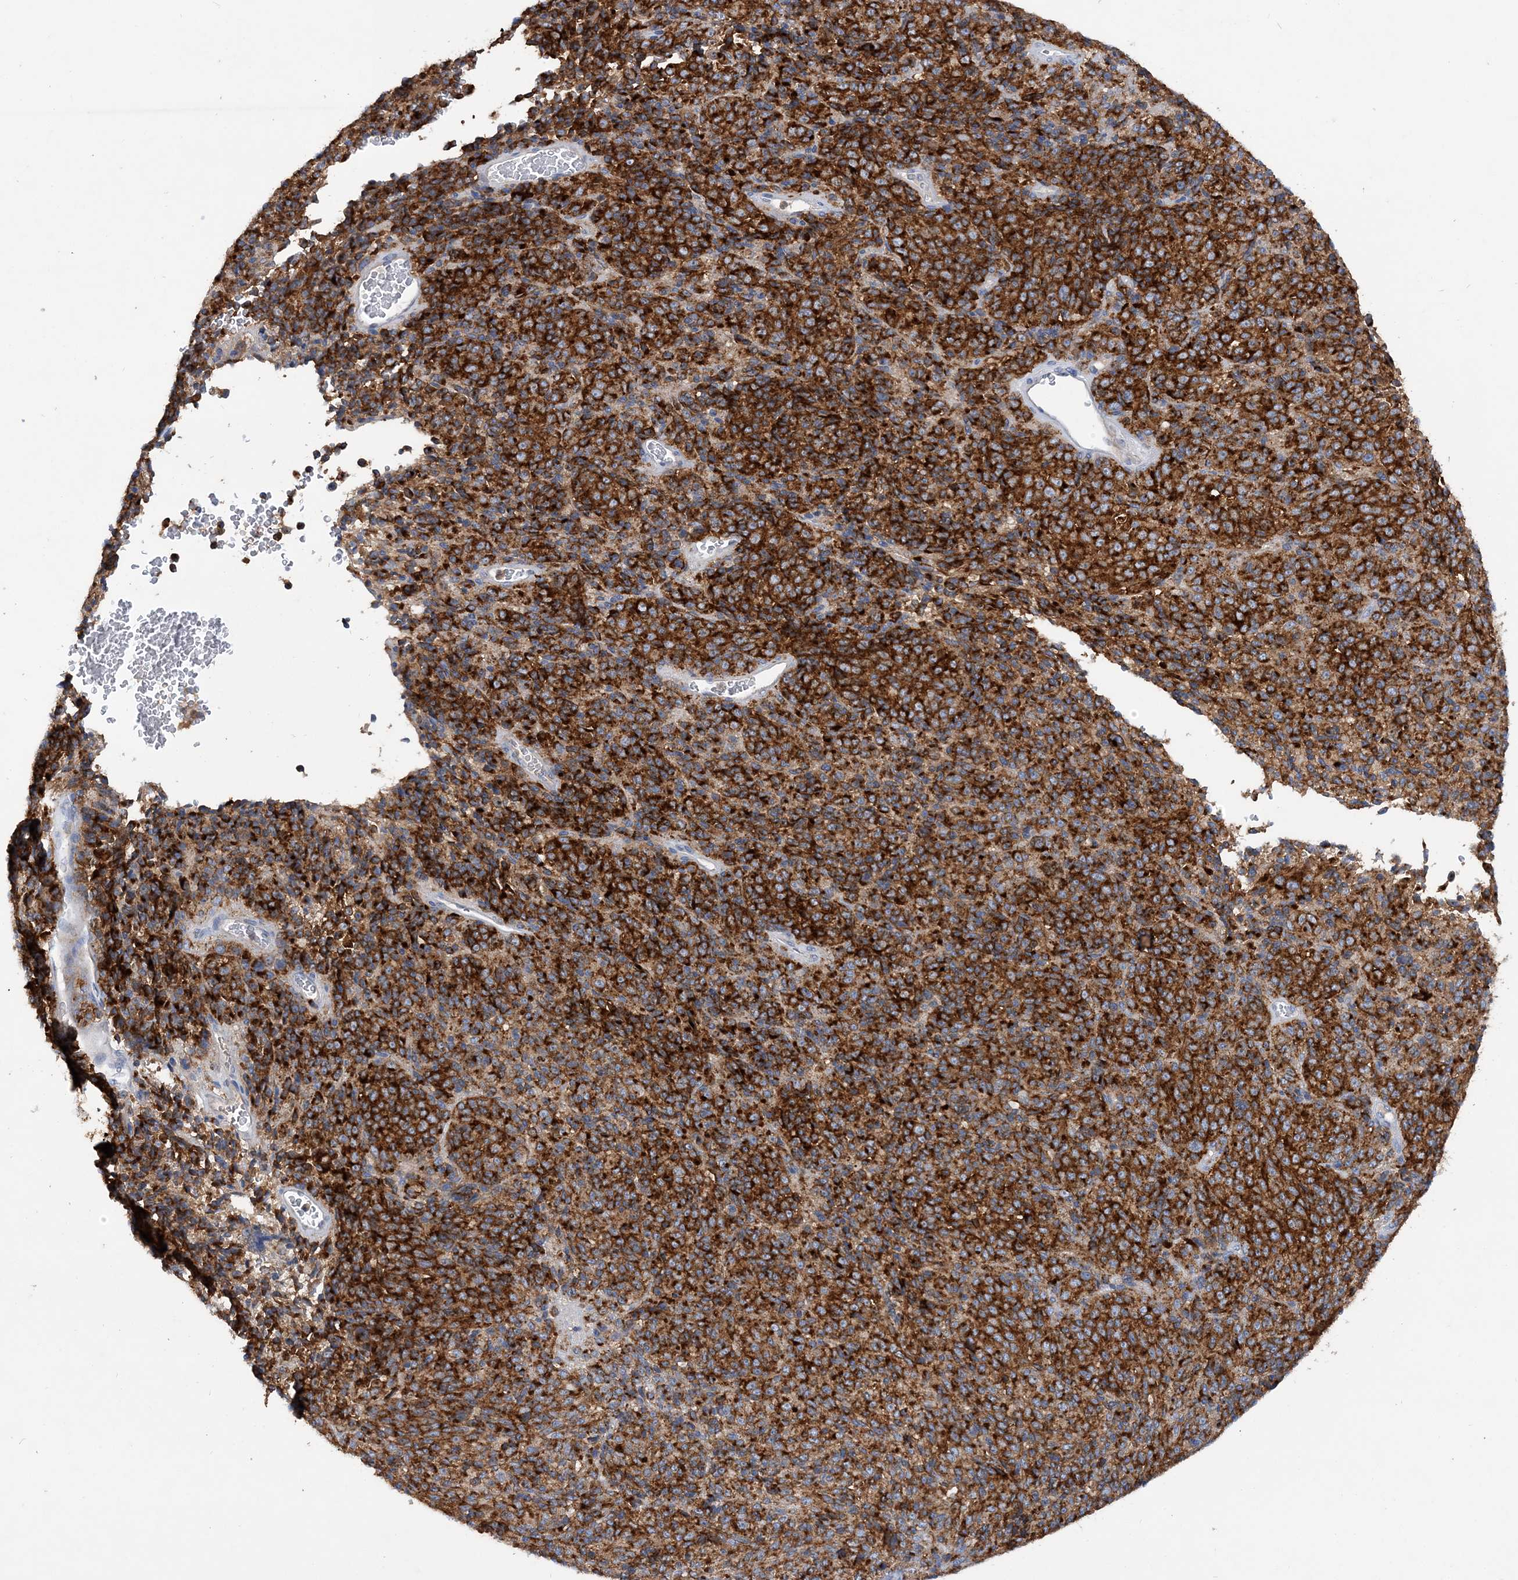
{"staining": {"intensity": "strong", "quantity": ">75%", "location": "cytoplasmic/membranous"}, "tissue": "melanoma", "cell_type": "Tumor cells", "image_type": "cancer", "snomed": [{"axis": "morphology", "description": "Malignant melanoma, Metastatic site"}, {"axis": "topography", "description": "Brain"}], "caption": "This micrograph displays immunohistochemistry (IHC) staining of melanoma, with high strong cytoplasmic/membranous staining in about >75% of tumor cells.", "gene": "GRINA", "patient": {"sex": "female", "age": 56}}